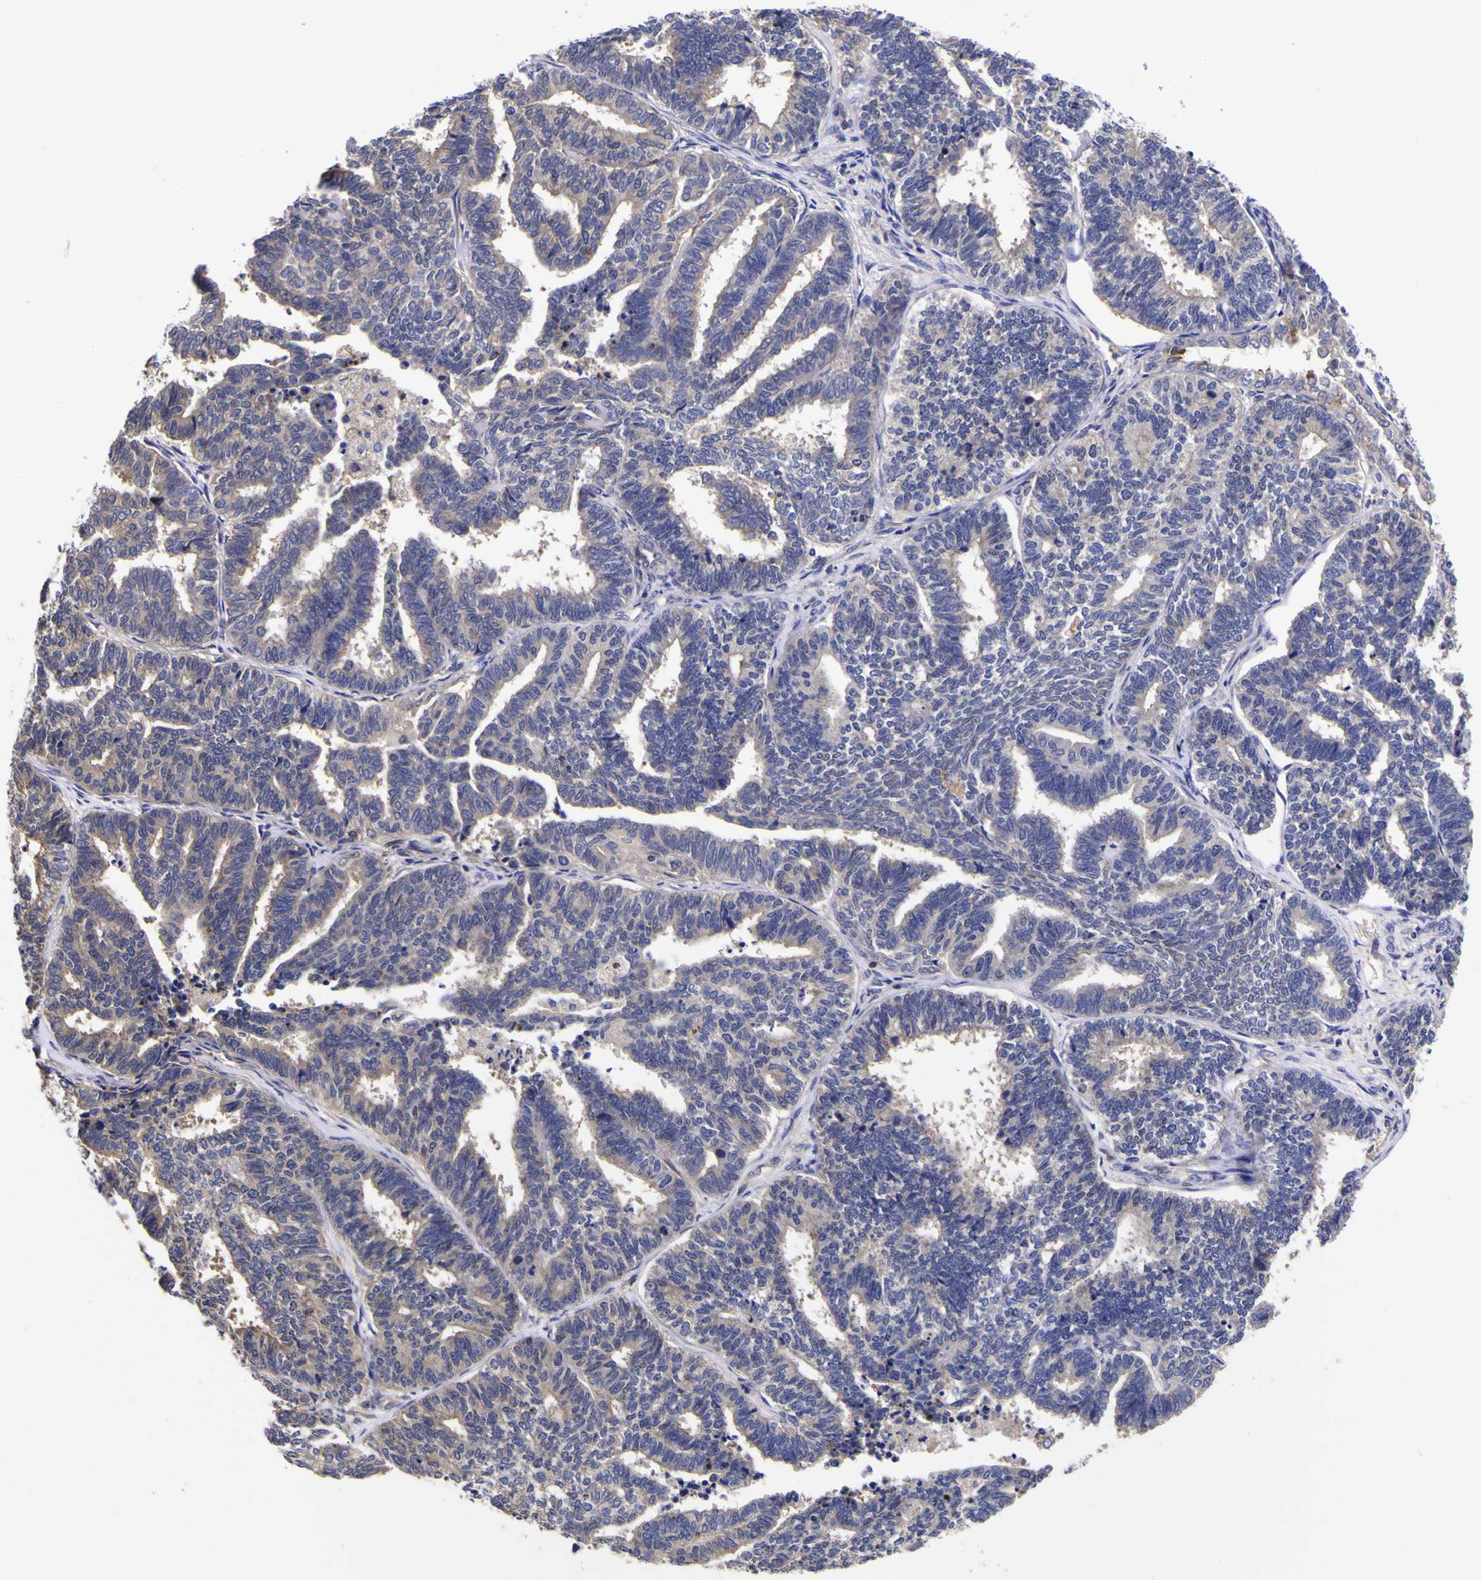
{"staining": {"intensity": "negative", "quantity": "none", "location": "none"}, "tissue": "endometrial cancer", "cell_type": "Tumor cells", "image_type": "cancer", "snomed": [{"axis": "morphology", "description": "Adenocarcinoma, NOS"}, {"axis": "topography", "description": "Endometrium"}], "caption": "An immunohistochemistry (IHC) micrograph of endometrial adenocarcinoma is shown. There is no staining in tumor cells of endometrial adenocarcinoma.", "gene": "MAPK14", "patient": {"sex": "female", "age": 70}}